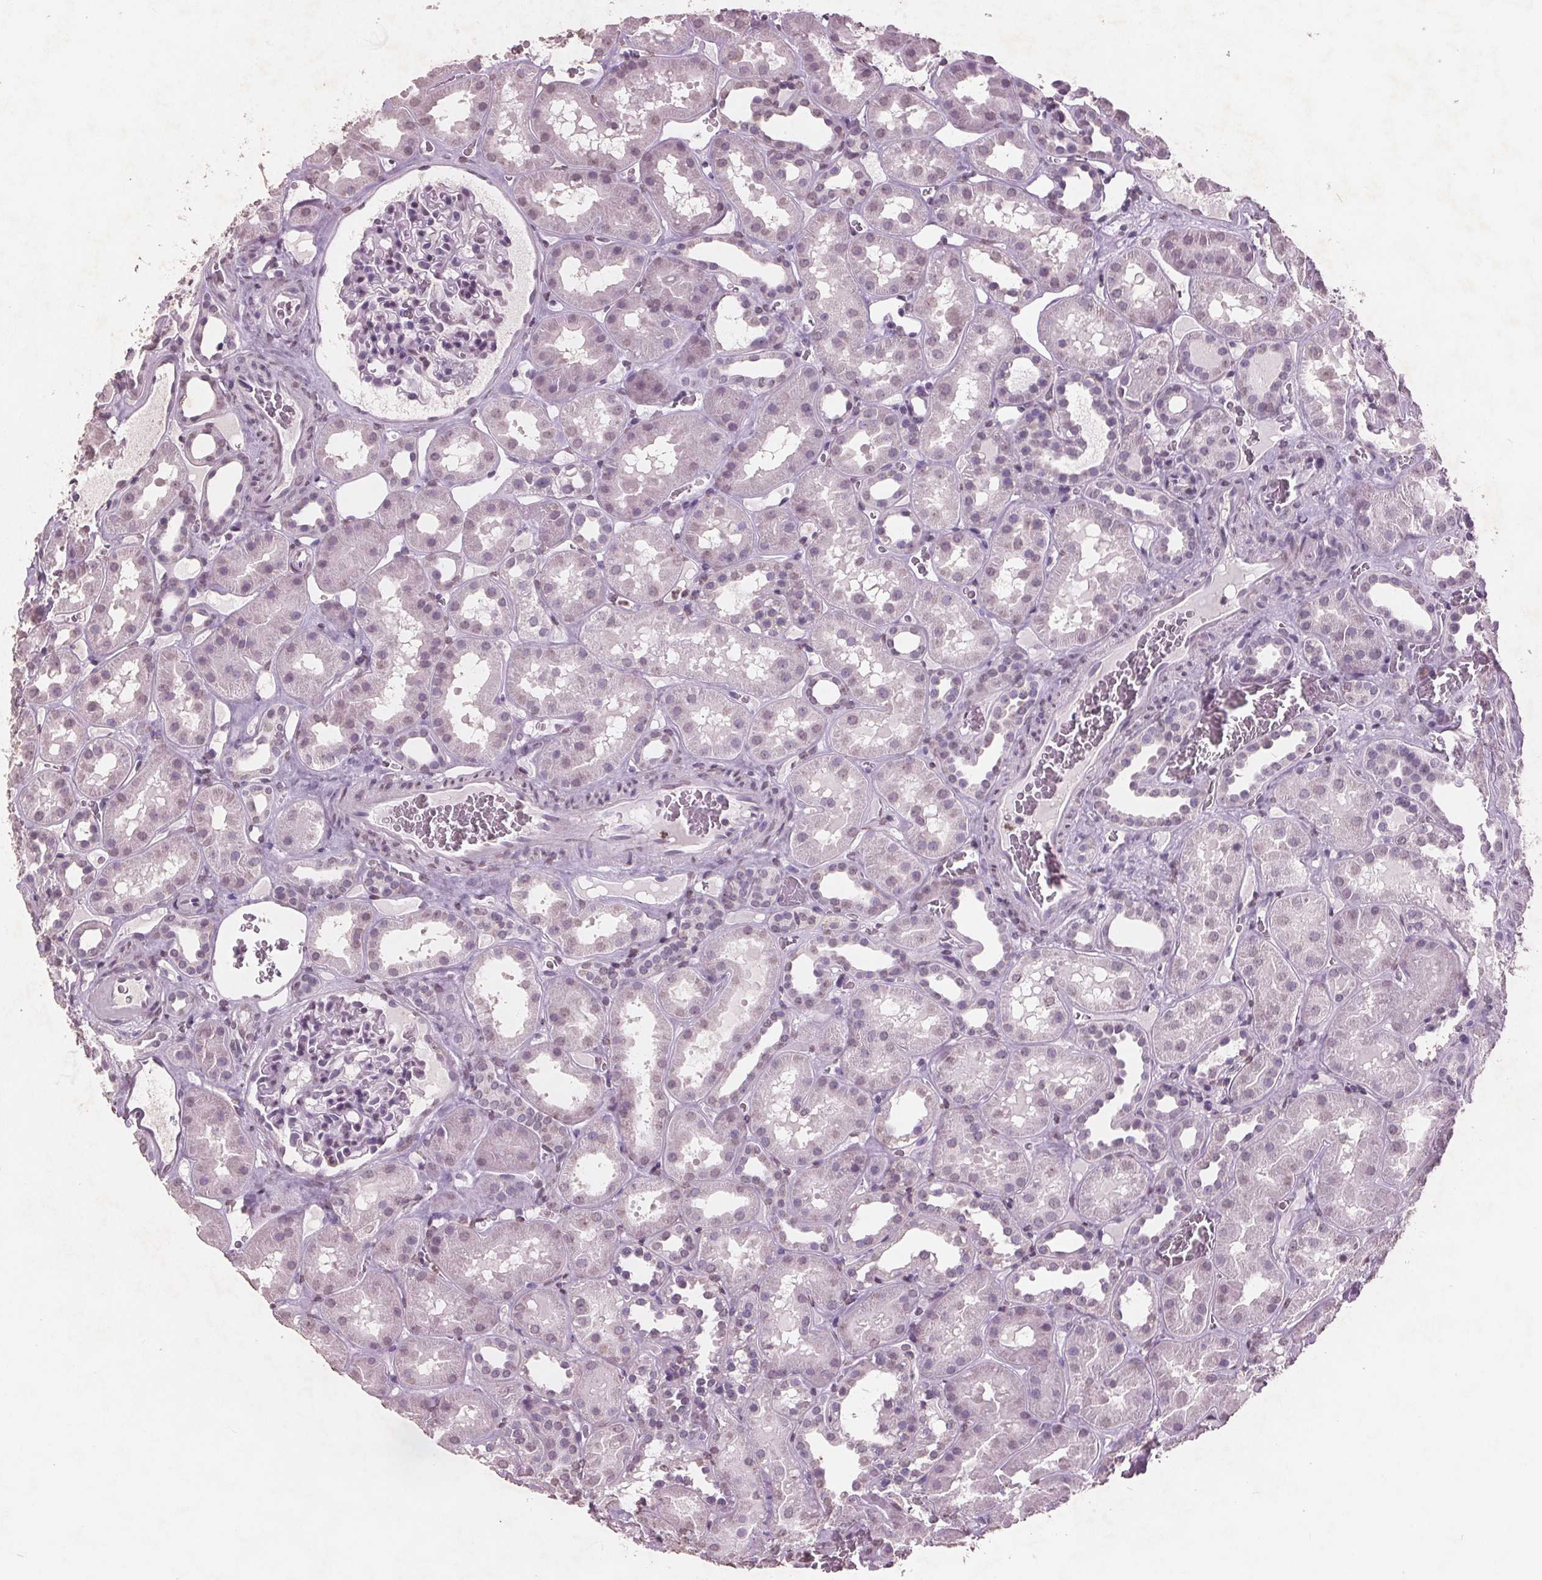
{"staining": {"intensity": "negative", "quantity": "none", "location": "none"}, "tissue": "kidney", "cell_type": "Cells in glomeruli", "image_type": "normal", "snomed": [{"axis": "morphology", "description": "Normal tissue, NOS"}, {"axis": "topography", "description": "Kidney"}], "caption": "IHC image of normal kidney: kidney stained with DAB (3,3'-diaminobenzidine) demonstrates no significant protein positivity in cells in glomeruli.", "gene": "PTPN14", "patient": {"sex": "female", "age": 41}}